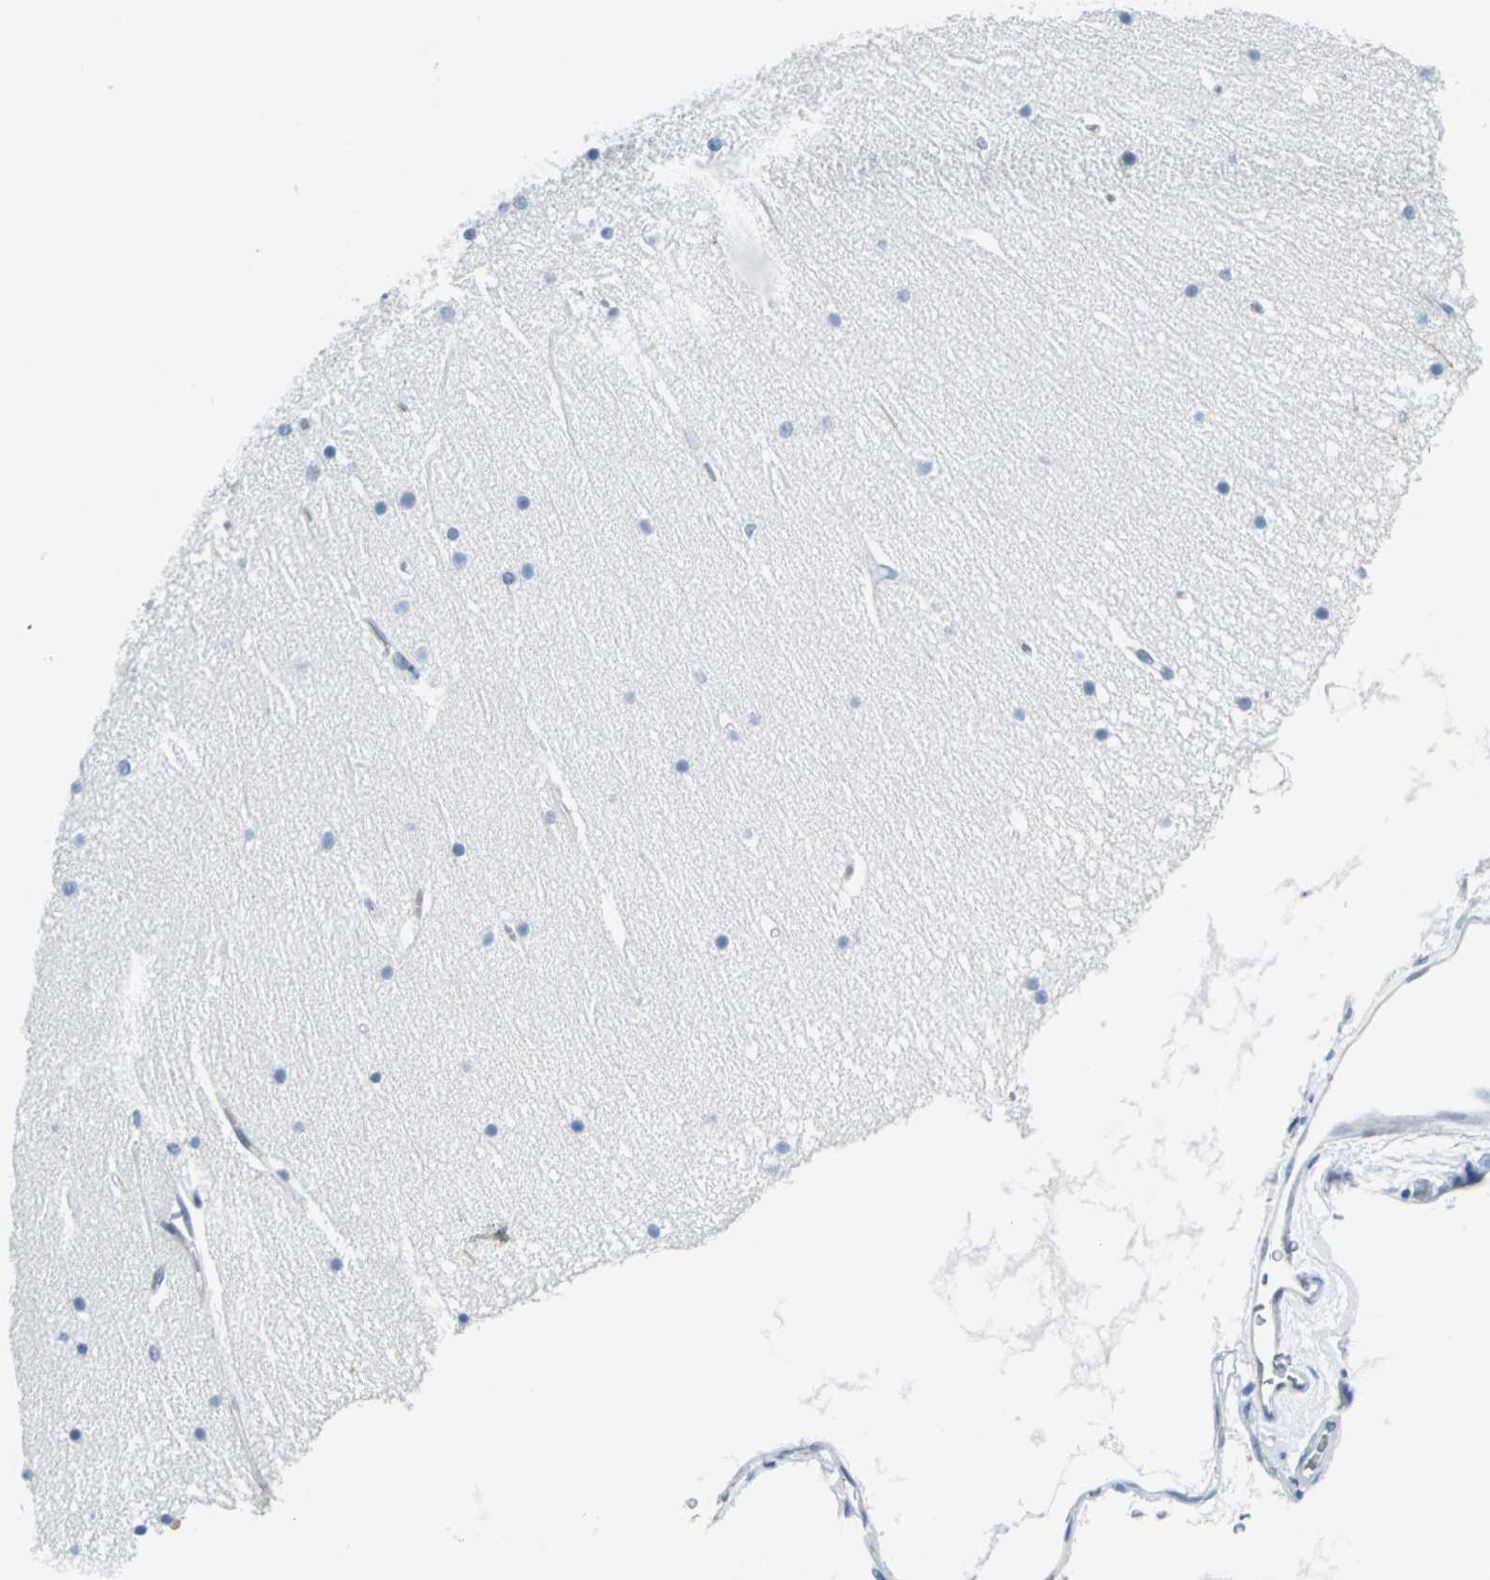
{"staining": {"intensity": "negative", "quantity": "none", "location": "none"}, "tissue": "cerebellum", "cell_type": "Cells in molecular layer", "image_type": "normal", "snomed": [{"axis": "morphology", "description": "Normal tissue, NOS"}, {"axis": "topography", "description": "Cerebellum"}], "caption": "Human cerebellum stained for a protein using immunohistochemistry shows no expression in cells in molecular layer.", "gene": "CYB5A", "patient": {"sex": "female", "age": 19}}